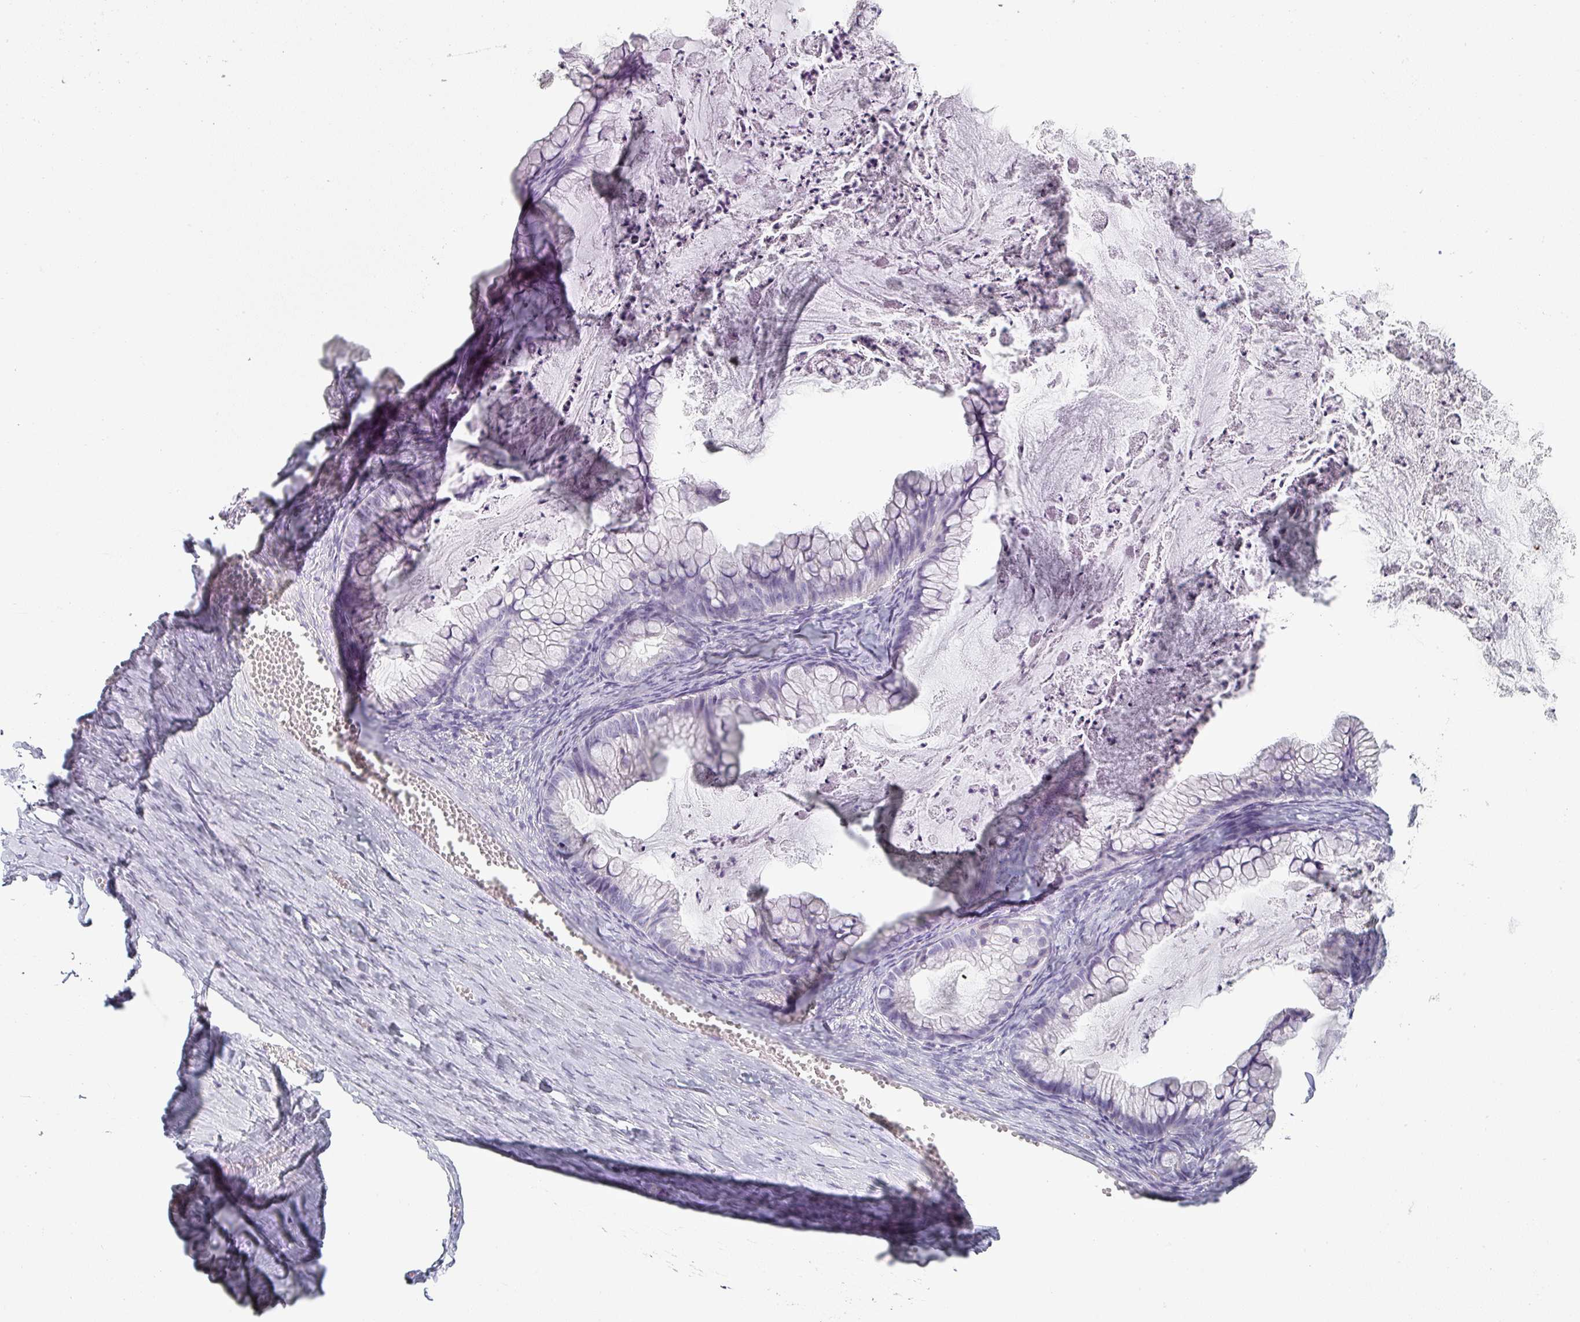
{"staining": {"intensity": "negative", "quantity": "none", "location": "none"}, "tissue": "ovarian cancer", "cell_type": "Tumor cells", "image_type": "cancer", "snomed": [{"axis": "morphology", "description": "Cystadenocarcinoma, mucinous, NOS"}, {"axis": "topography", "description": "Ovary"}], "caption": "IHC of human ovarian mucinous cystadenocarcinoma displays no positivity in tumor cells. (DAB immunohistochemistry with hematoxylin counter stain).", "gene": "SFTPA1", "patient": {"sex": "female", "age": 35}}